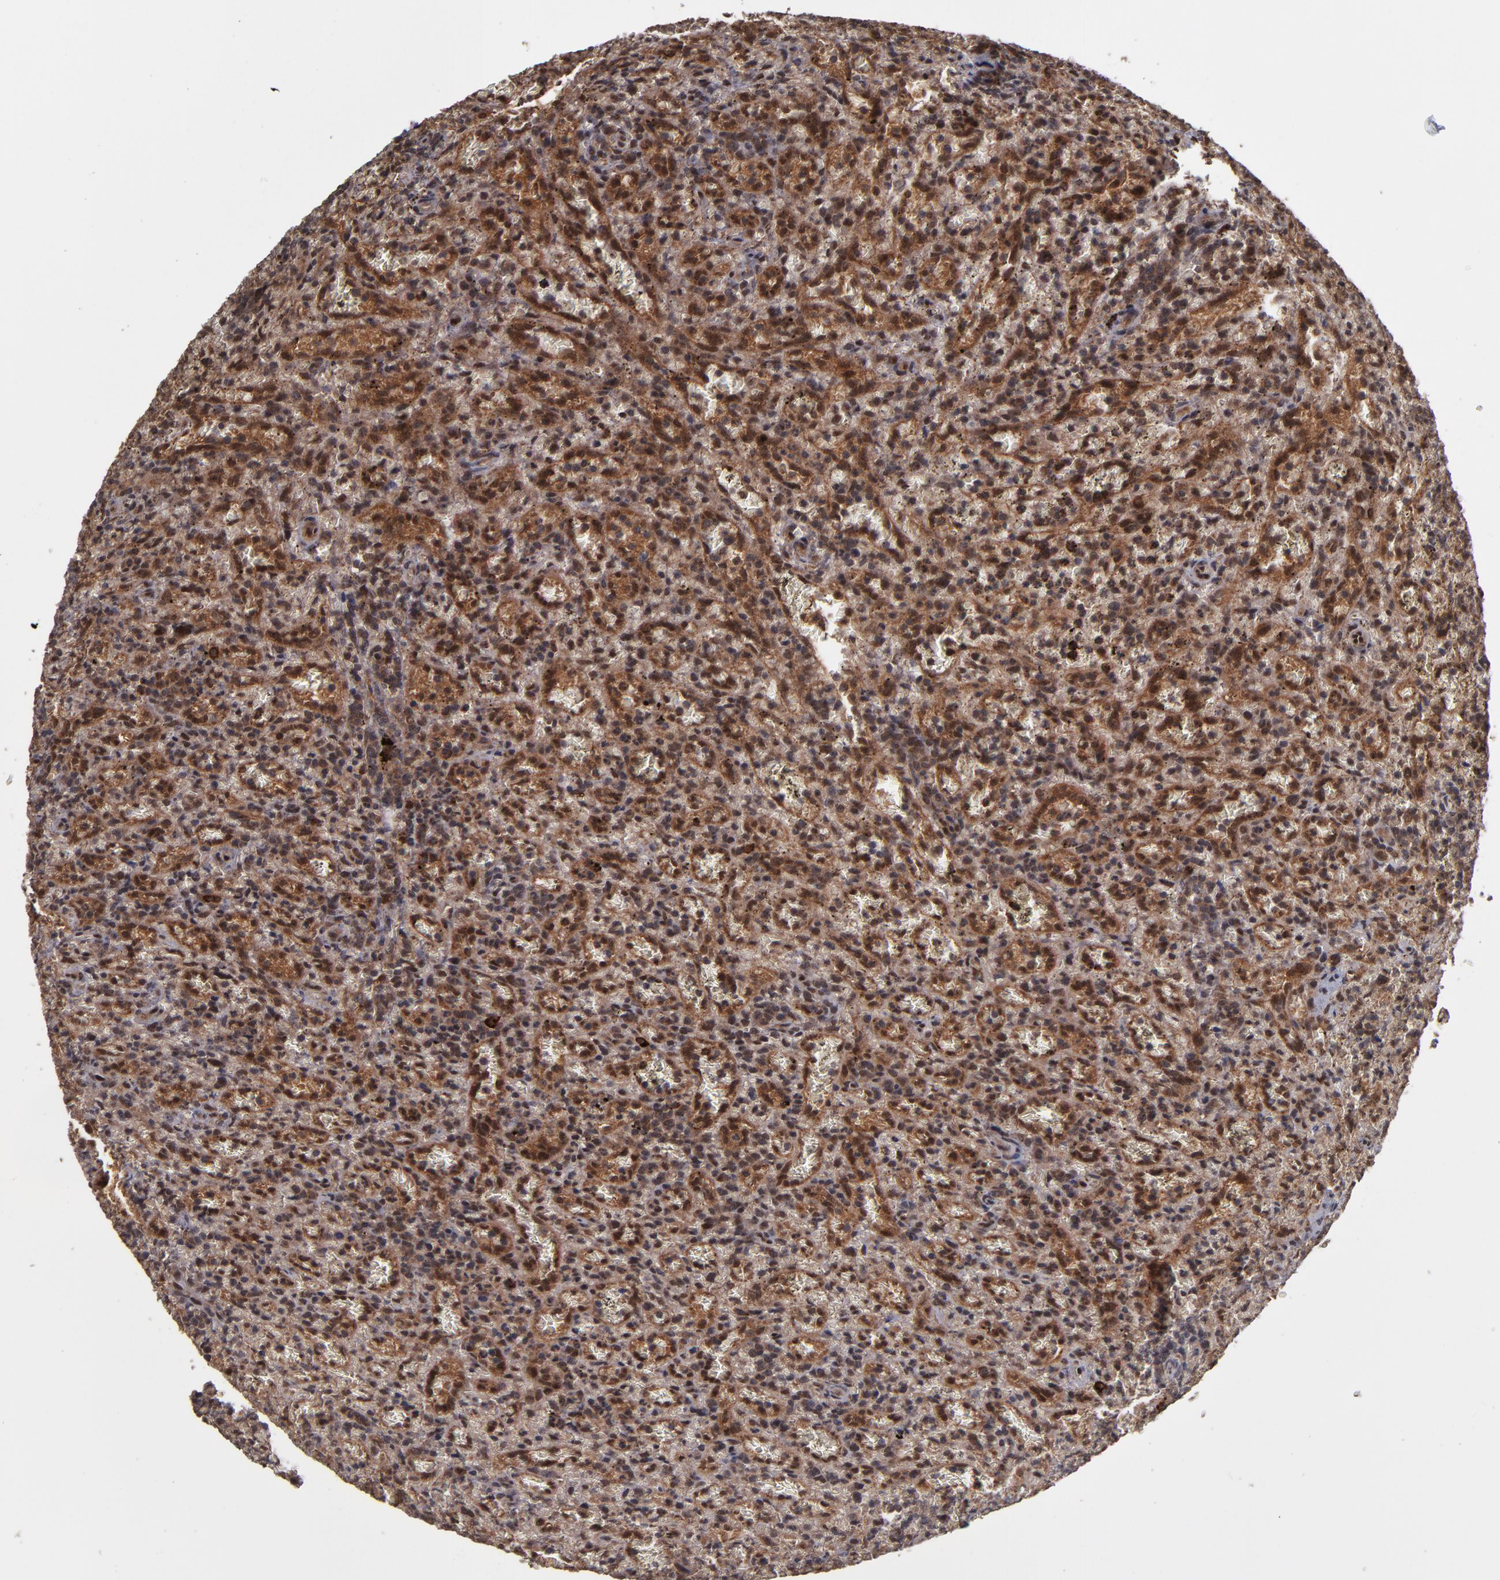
{"staining": {"intensity": "moderate", "quantity": "25%-75%", "location": "cytoplasmic/membranous"}, "tissue": "lymphoma", "cell_type": "Tumor cells", "image_type": "cancer", "snomed": [{"axis": "morphology", "description": "Malignant lymphoma, non-Hodgkin's type, Low grade"}, {"axis": "topography", "description": "Spleen"}], "caption": "The micrograph shows a brown stain indicating the presence of a protein in the cytoplasmic/membranous of tumor cells in lymphoma.", "gene": "CUL5", "patient": {"sex": "female", "age": 64}}